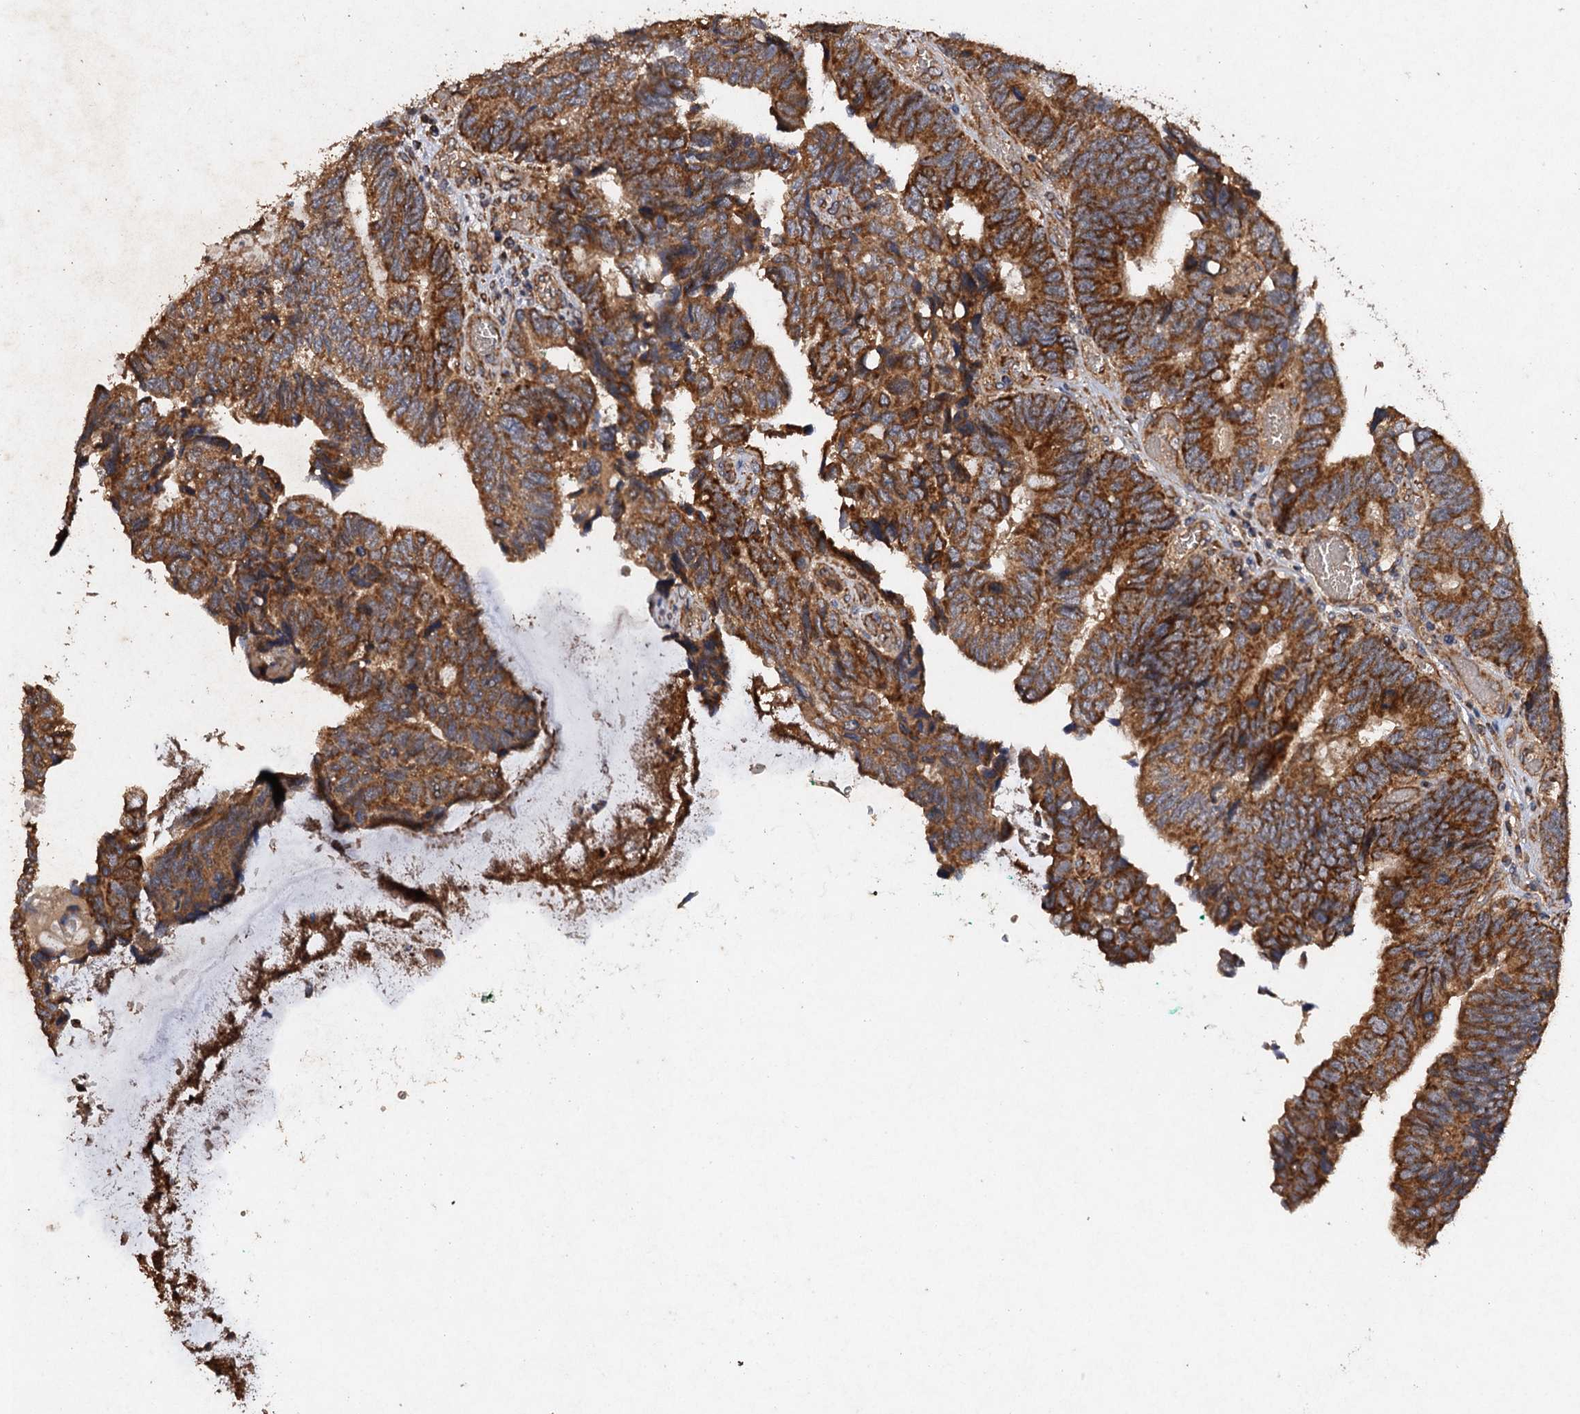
{"staining": {"intensity": "strong", "quantity": ">75%", "location": "cytoplasmic/membranous"}, "tissue": "colorectal cancer", "cell_type": "Tumor cells", "image_type": "cancer", "snomed": [{"axis": "morphology", "description": "Adenocarcinoma, NOS"}, {"axis": "topography", "description": "Colon"}], "caption": "Immunohistochemical staining of colorectal cancer (adenocarcinoma) exhibits high levels of strong cytoplasmic/membranous expression in approximately >75% of tumor cells. (DAB (3,3'-diaminobenzidine) = brown stain, brightfield microscopy at high magnification).", "gene": "NDUFA13", "patient": {"sex": "female", "age": 67}}